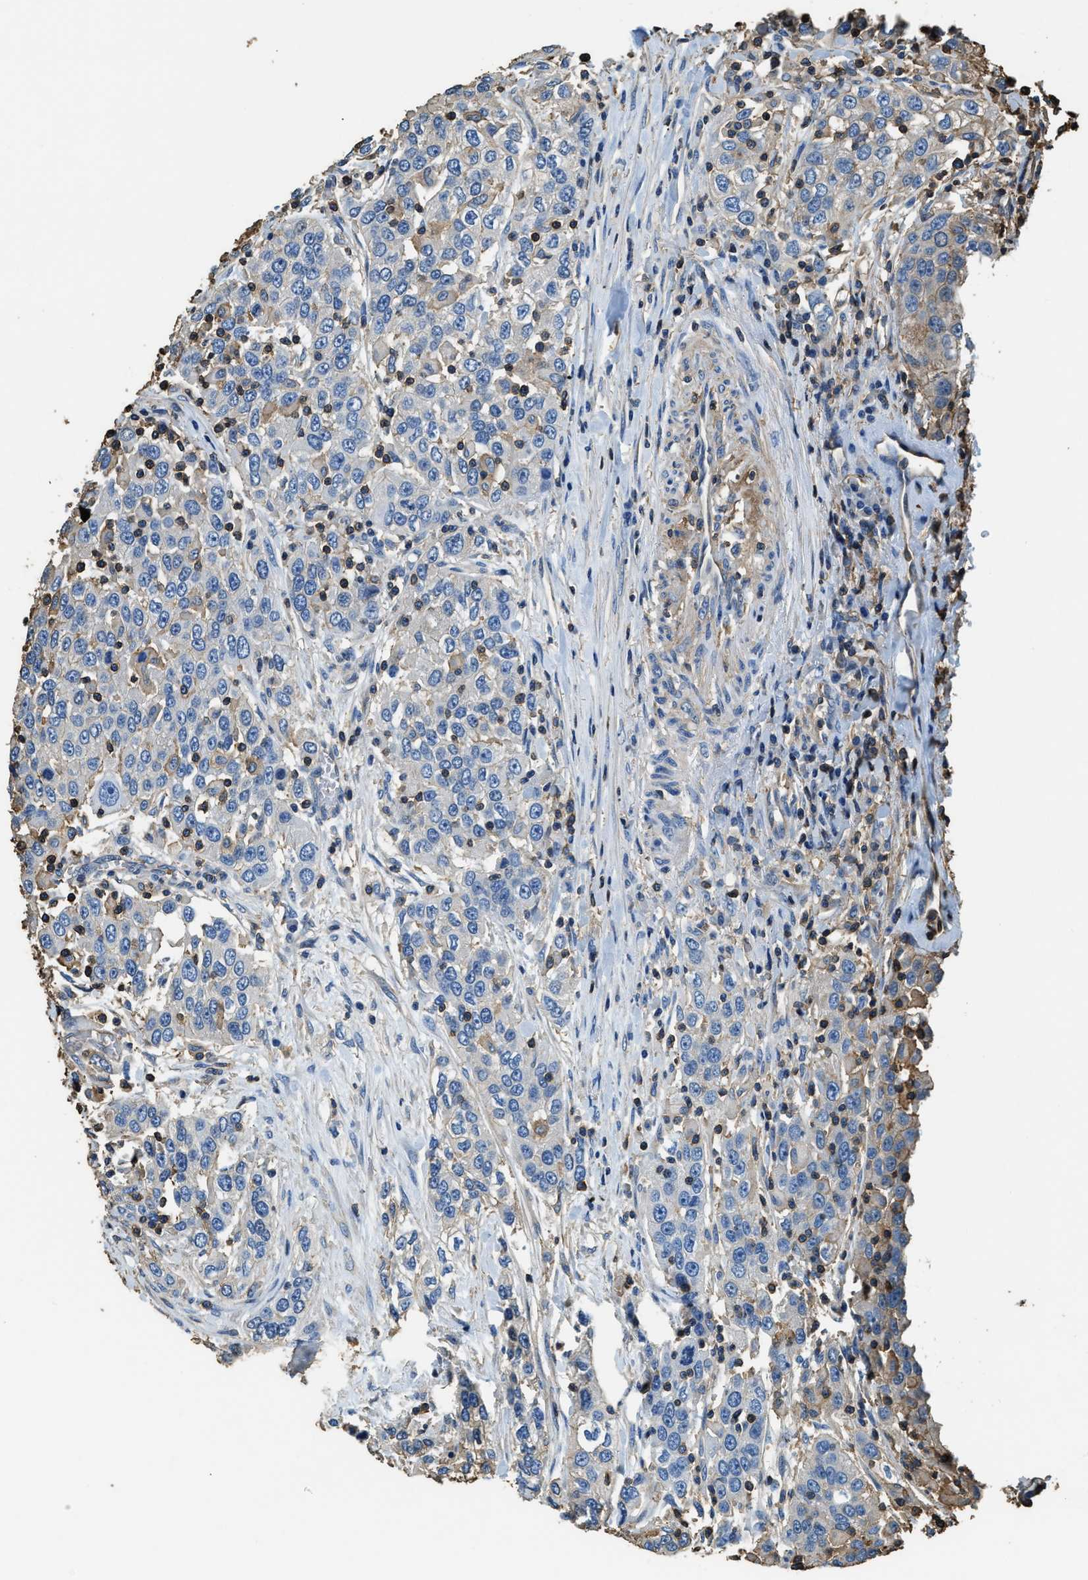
{"staining": {"intensity": "negative", "quantity": "none", "location": "none"}, "tissue": "urothelial cancer", "cell_type": "Tumor cells", "image_type": "cancer", "snomed": [{"axis": "morphology", "description": "Urothelial carcinoma, High grade"}, {"axis": "topography", "description": "Urinary bladder"}], "caption": "A high-resolution photomicrograph shows immunohistochemistry staining of urothelial cancer, which reveals no significant positivity in tumor cells.", "gene": "ACCS", "patient": {"sex": "female", "age": 80}}